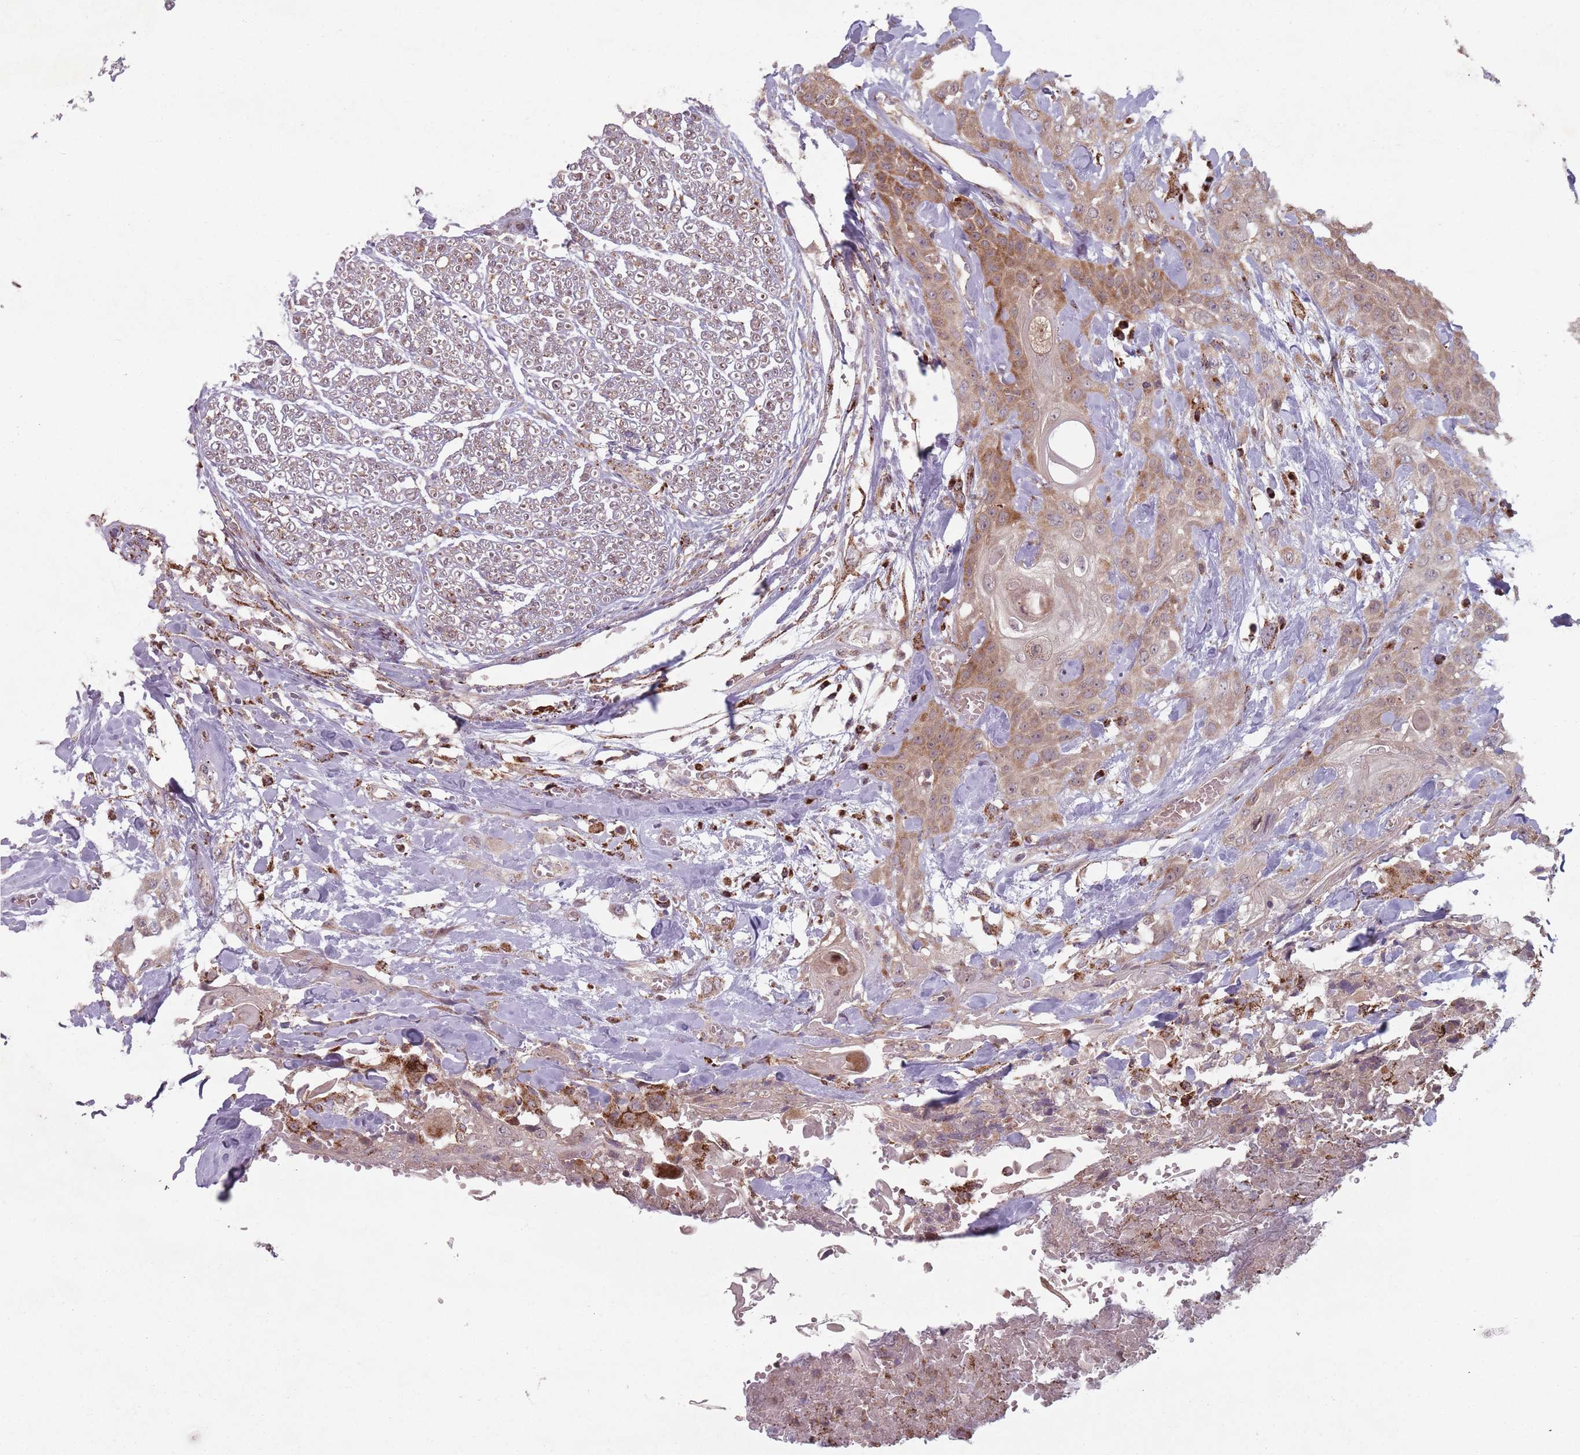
{"staining": {"intensity": "moderate", "quantity": ">75%", "location": "cytoplasmic/membranous"}, "tissue": "head and neck cancer", "cell_type": "Tumor cells", "image_type": "cancer", "snomed": [{"axis": "morphology", "description": "Squamous cell carcinoma, NOS"}, {"axis": "topography", "description": "Head-Neck"}], "caption": "The histopathology image demonstrates immunohistochemical staining of squamous cell carcinoma (head and neck). There is moderate cytoplasmic/membranous expression is identified in approximately >75% of tumor cells.", "gene": "OR10Q1", "patient": {"sex": "female", "age": 43}}